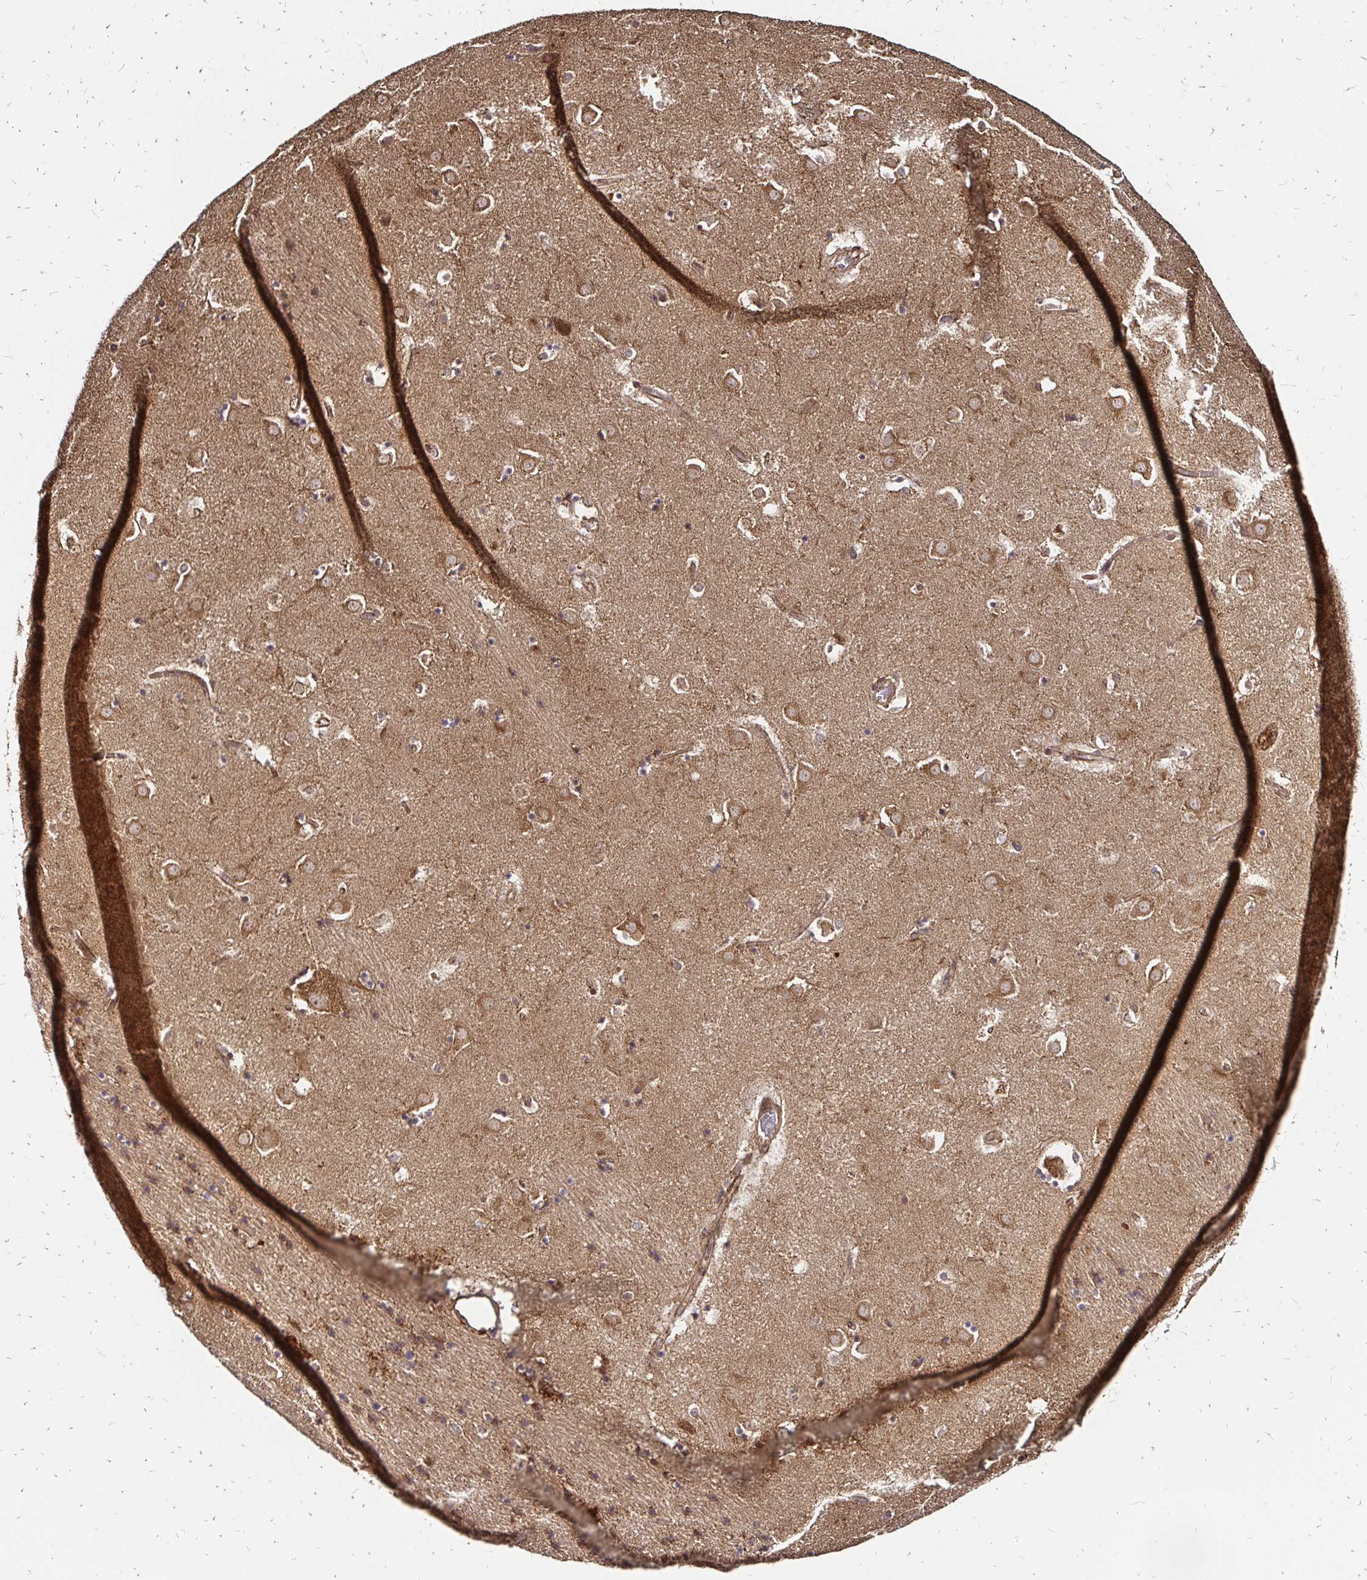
{"staining": {"intensity": "moderate", "quantity": ">75%", "location": "cytoplasmic/membranous"}, "tissue": "caudate", "cell_type": "Glial cells", "image_type": "normal", "snomed": [{"axis": "morphology", "description": "Normal tissue, NOS"}, {"axis": "topography", "description": "Lateral ventricle wall"}], "caption": "Protein analysis of normal caudate demonstrates moderate cytoplasmic/membranous staining in approximately >75% of glial cells. (IHC, brightfield microscopy, high magnification).", "gene": "ZW10", "patient": {"sex": "male", "age": 58}}